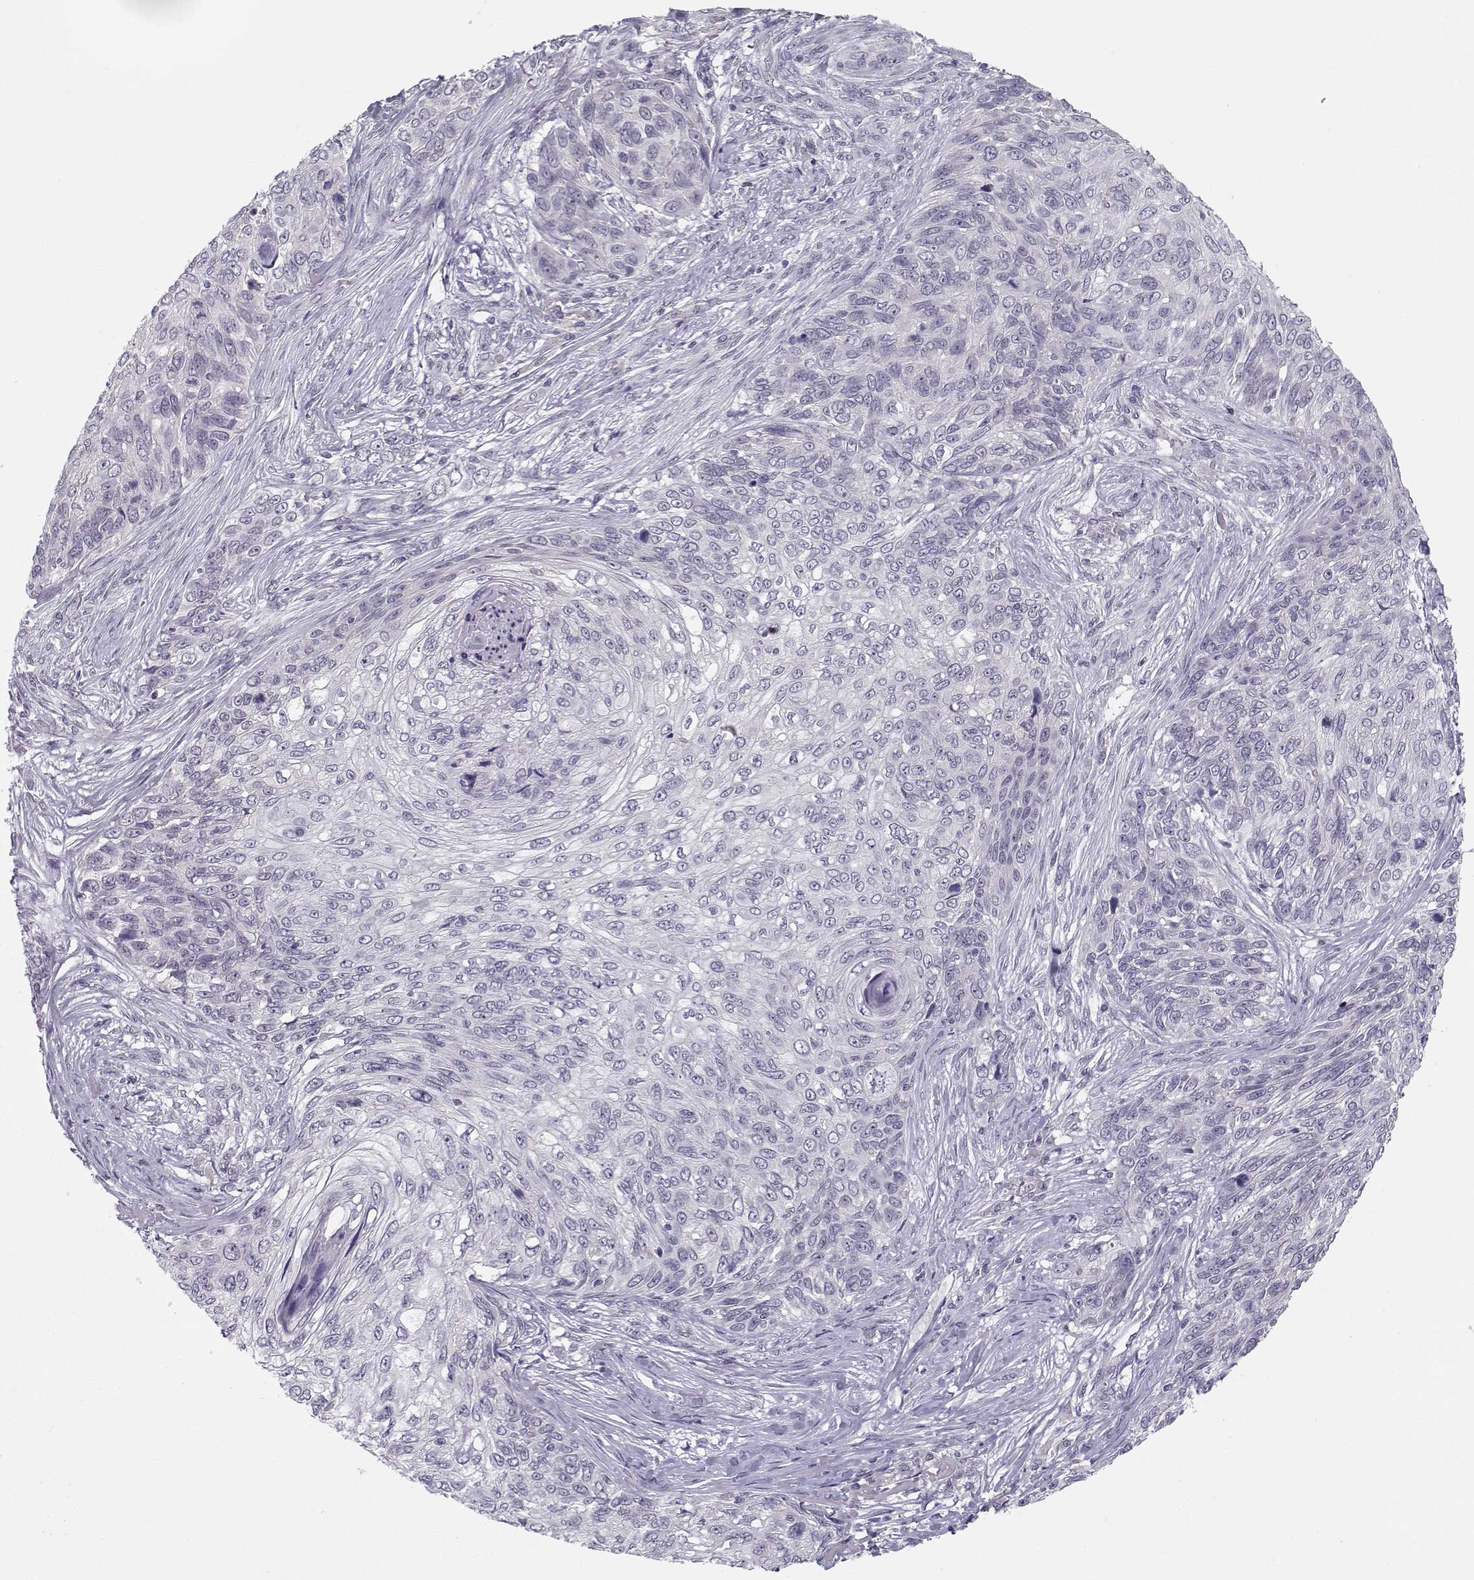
{"staining": {"intensity": "negative", "quantity": "none", "location": "none"}, "tissue": "skin cancer", "cell_type": "Tumor cells", "image_type": "cancer", "snomed": [{"axis": "morphology", "description": "Squamous cell carcinoma, NOS"}, {"axis": "topography", "description": "Skin"}], "caption": "An image of squamous cell carcinoma (skin) stained for a protein displays no brown staining in tumor cells.", "gene": "C16orf86", "patient": {"sex": "male", "age": 92}}